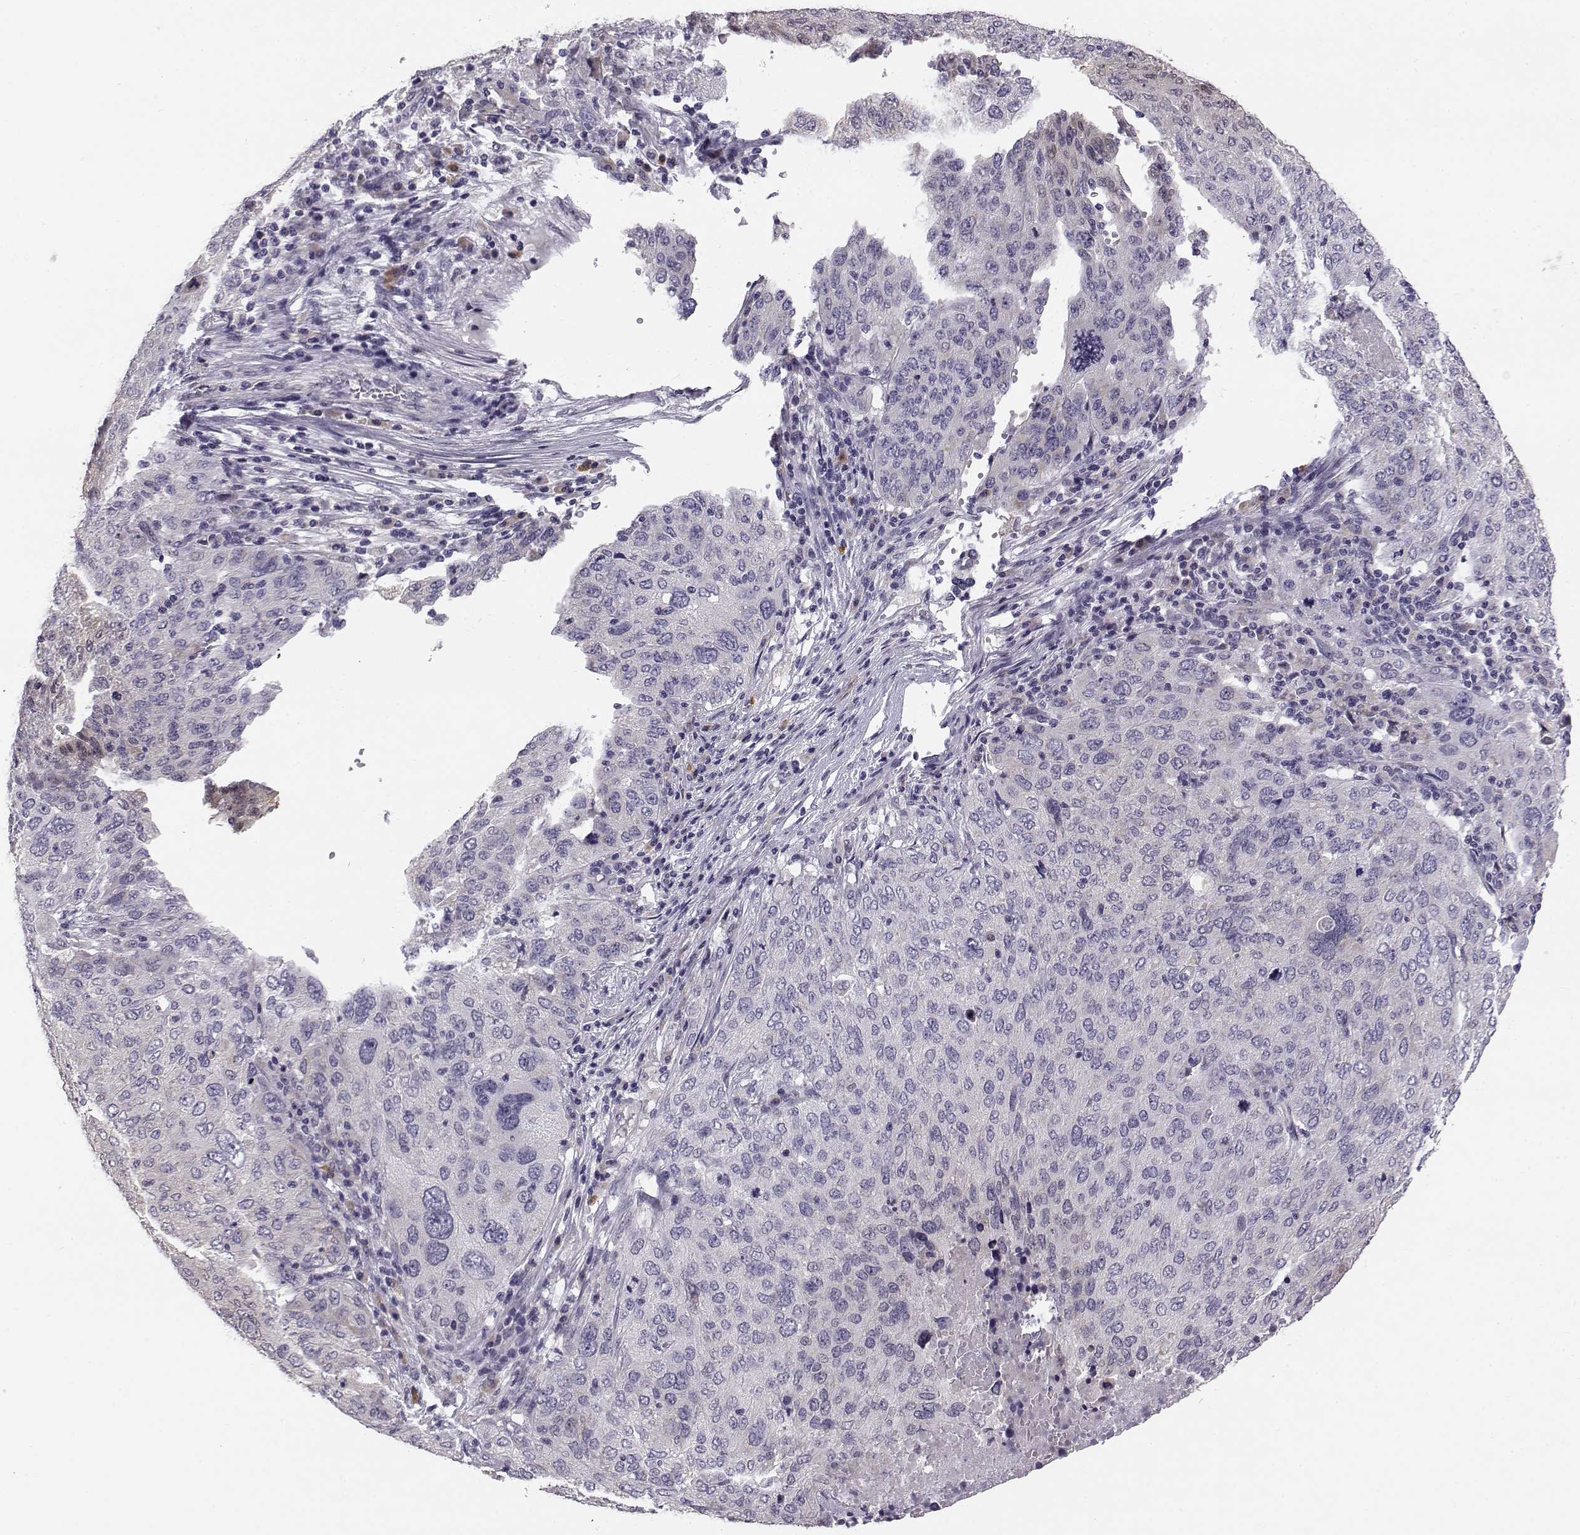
{"staining": {"intensity": "negative", "quantity": "none", "location": "none"}, "tissue": "ovarian cancer", "cell_type": "Tumor cells", "image_type": "cancer", "snomed": [{"axis": "morphology", "description": "Carcinoma, endometroid"}, {"axis": "topography", "description": "Ovary"}], "caption": "DAB immunohistochemical staining of ovarian cancer (endometroid carcinoma) exhibits no significant staining in tumor cells.", "gene": "ACSL6", "patient": {"sex": "female", "age": 58}}